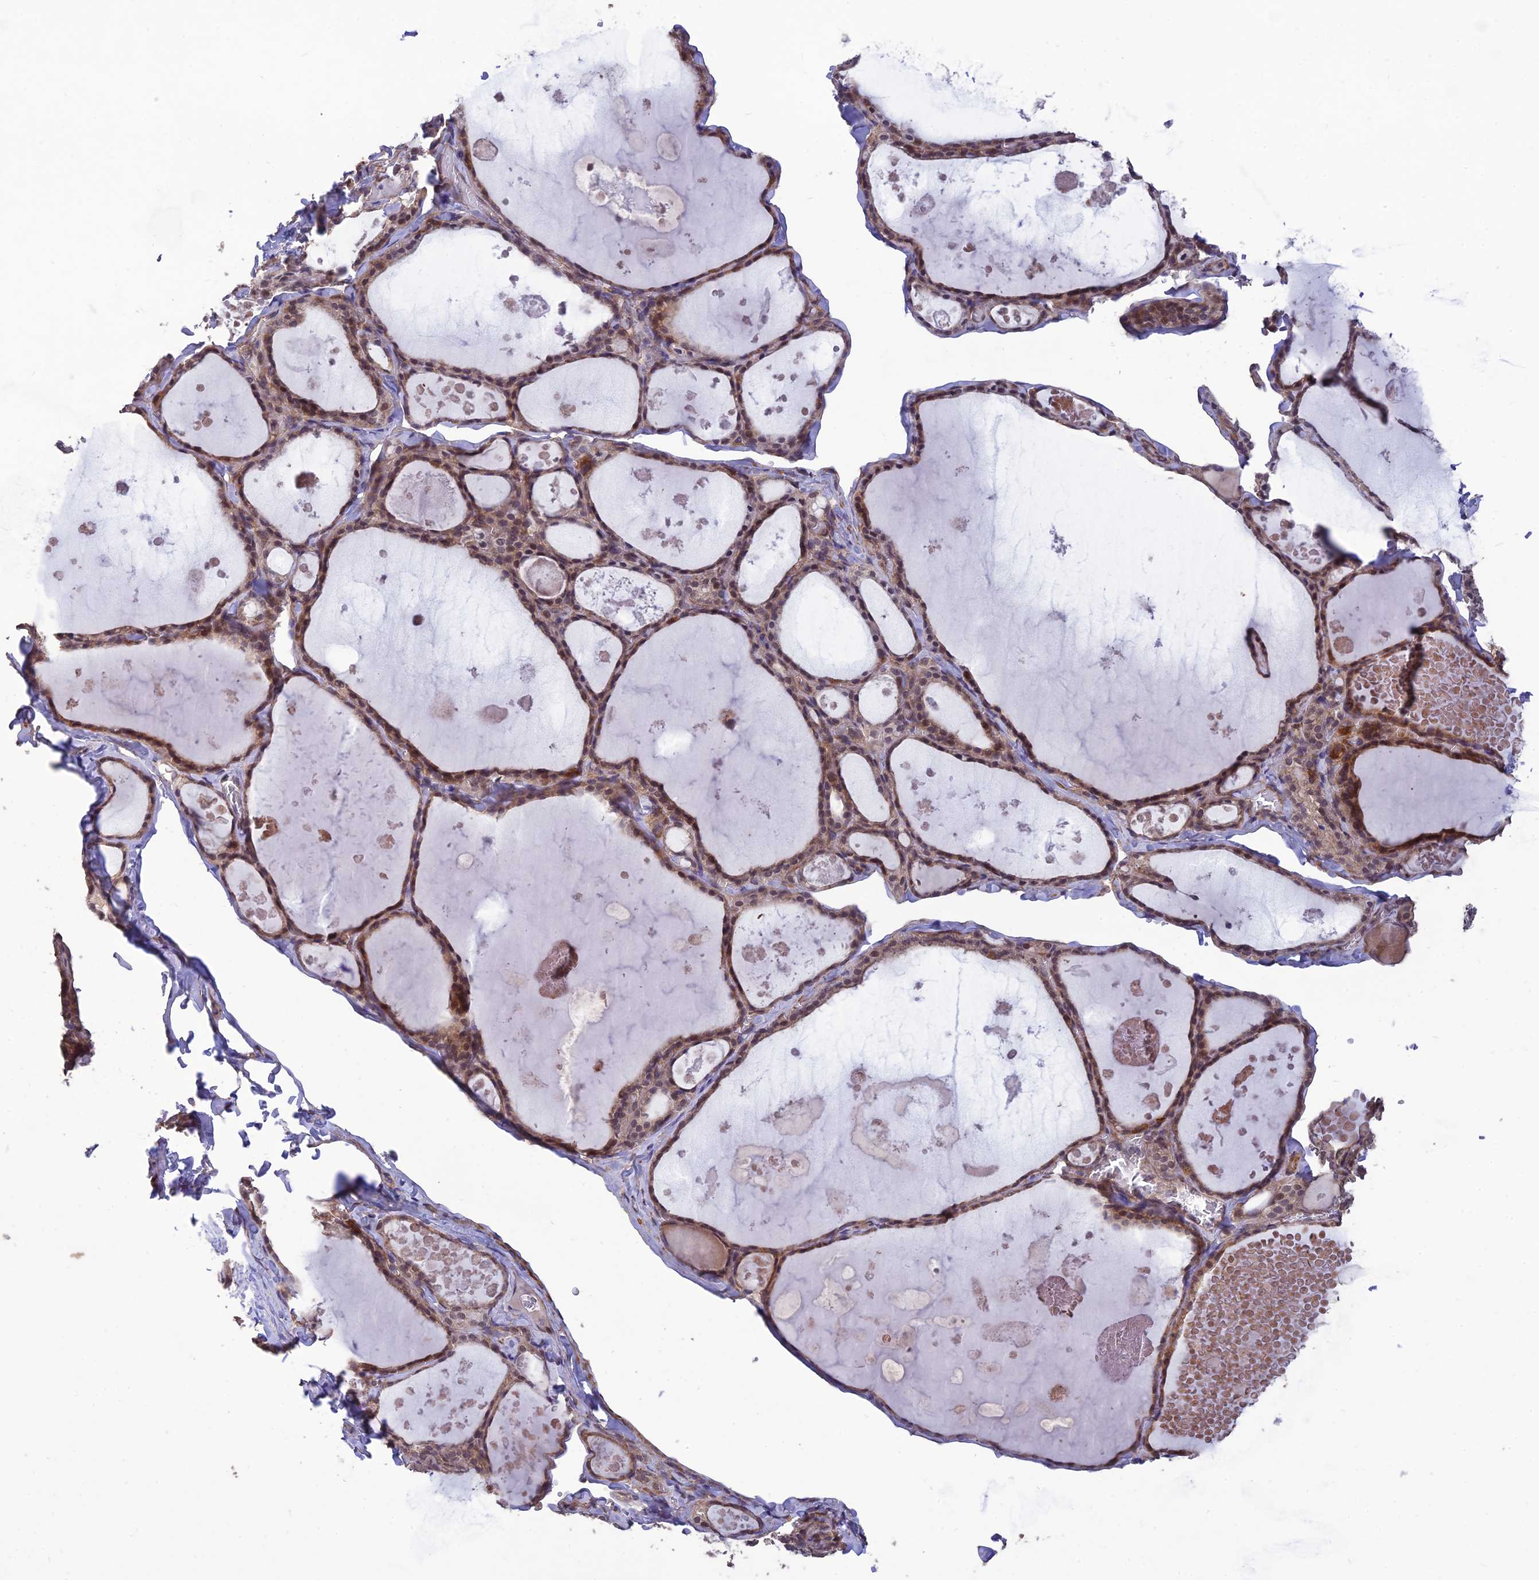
{"staining": {"intensity": "moderate", "quantity": "25%-75%", "location": "cytoplasmic/membranous,nuclear"}, "tissue": "thyroid gland", "cell_type": "Glandular cells", "image_type": "normal", "snomed": [{"axis": "morphology", "description": "Normal tissue, NOS"}, {"axis": "topography", "description": "Thyroid gland"}], "caption": "Protein staining of unremarkable thyroid gland shows moderate cytoplasmic/membranous,nuclear expression in about 25%-75% of glandular cells. The protein of interest is shown in brown color, while the nuclei are stained blue.", "gene": "PAGR1", "patient": {"sex": "male", "age": 56}}